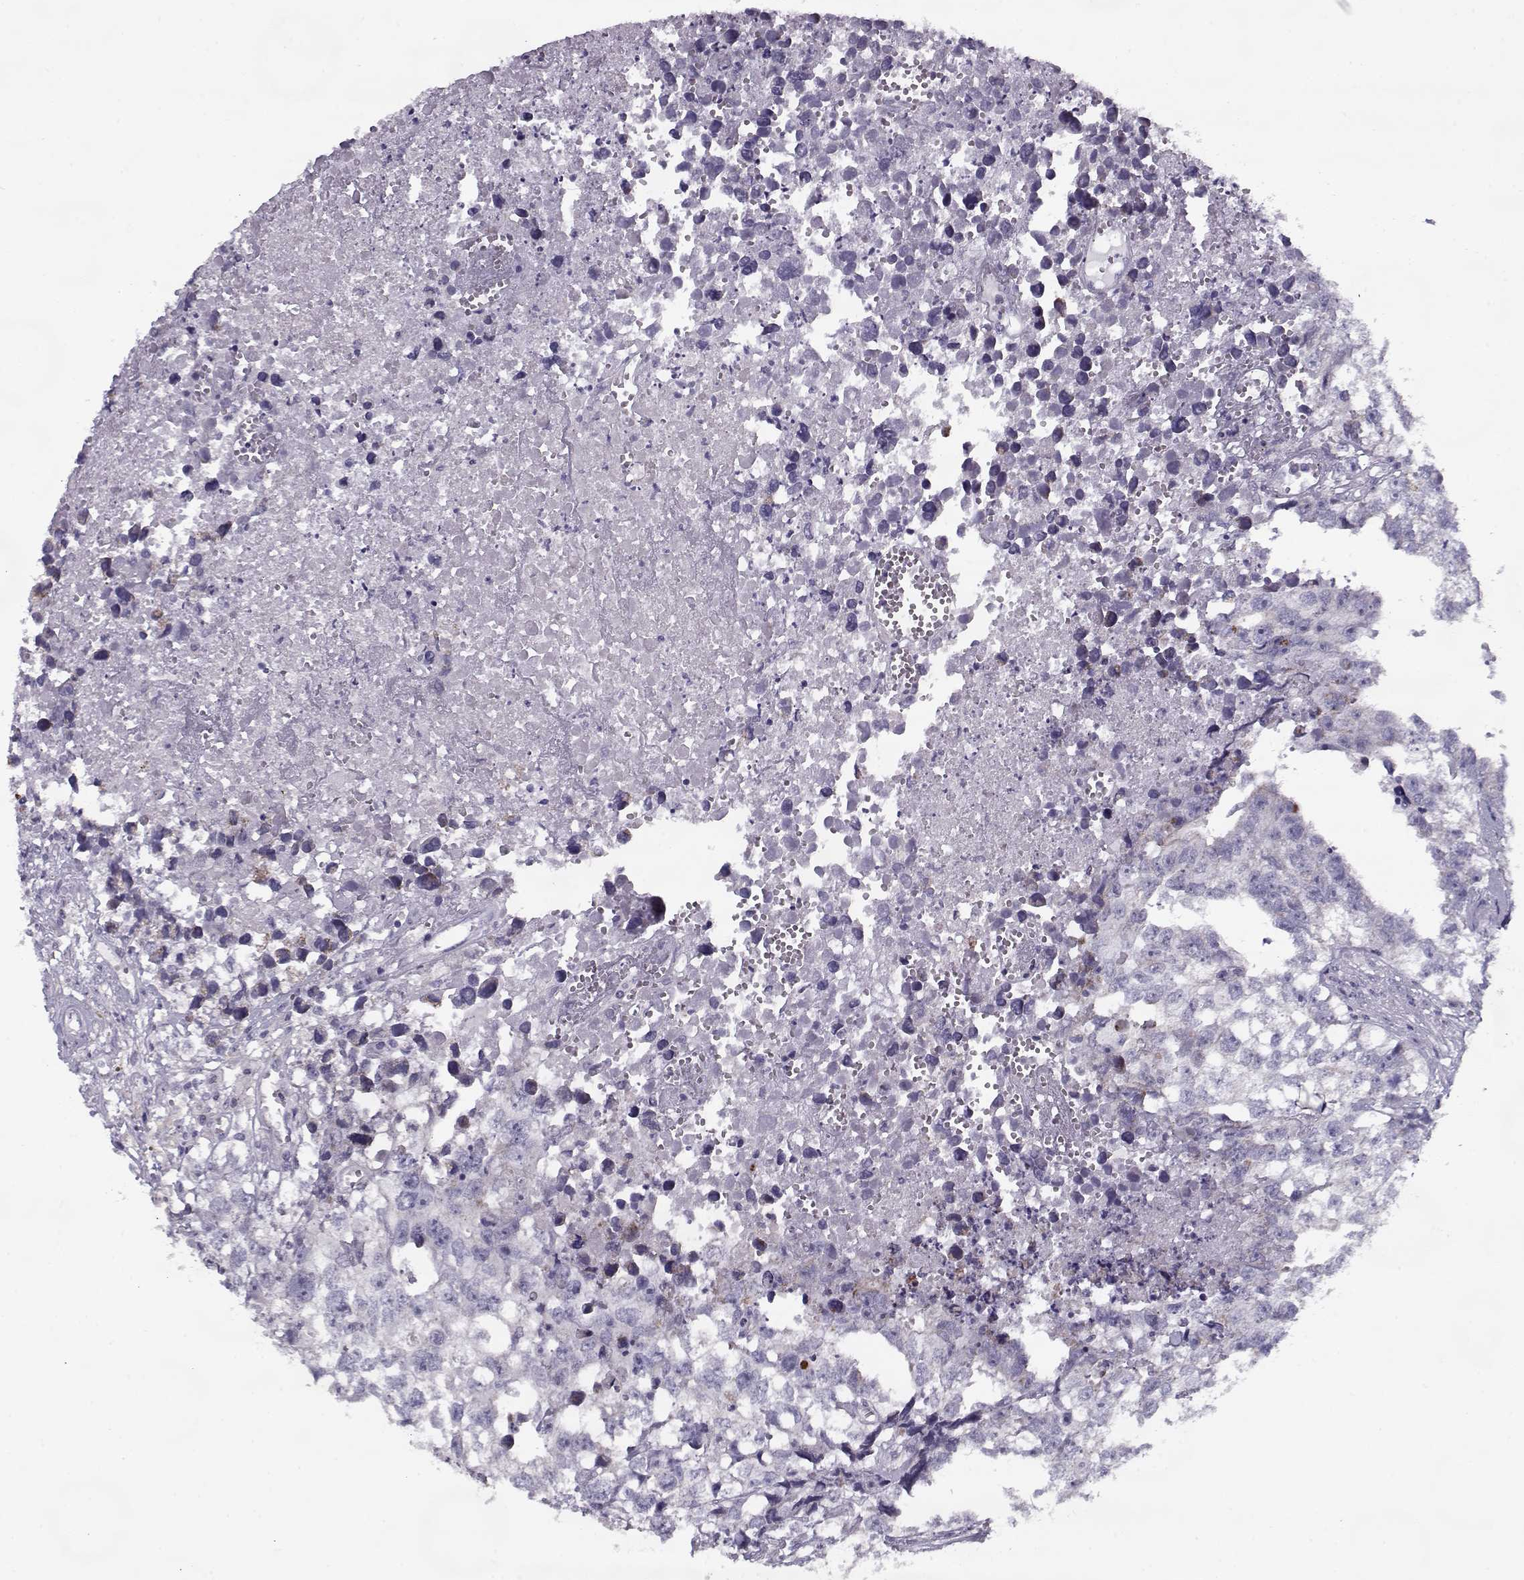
{"staining": {"intensity": "negative", "quantity": "none", "location": "none"}, "tissue": "testis cancer", "cell_type": "Tumor cells", "image_type": "cancer", "snomed": [{"axis": "morphology", "description": "Carcinoma, Embryonal, NOS"}, {"axis": "morphology", "description": "Teratoma, malignant, NOS"}, {"axis": "topography", "description": "Testis"}], "caption": "The immunohistochemistry (IHC) histopathology image has no significant positivity in tumor cells of testis cancer tissue.", "gene": "PP2D1", "patient": {"sex": "male", "age": 44}}